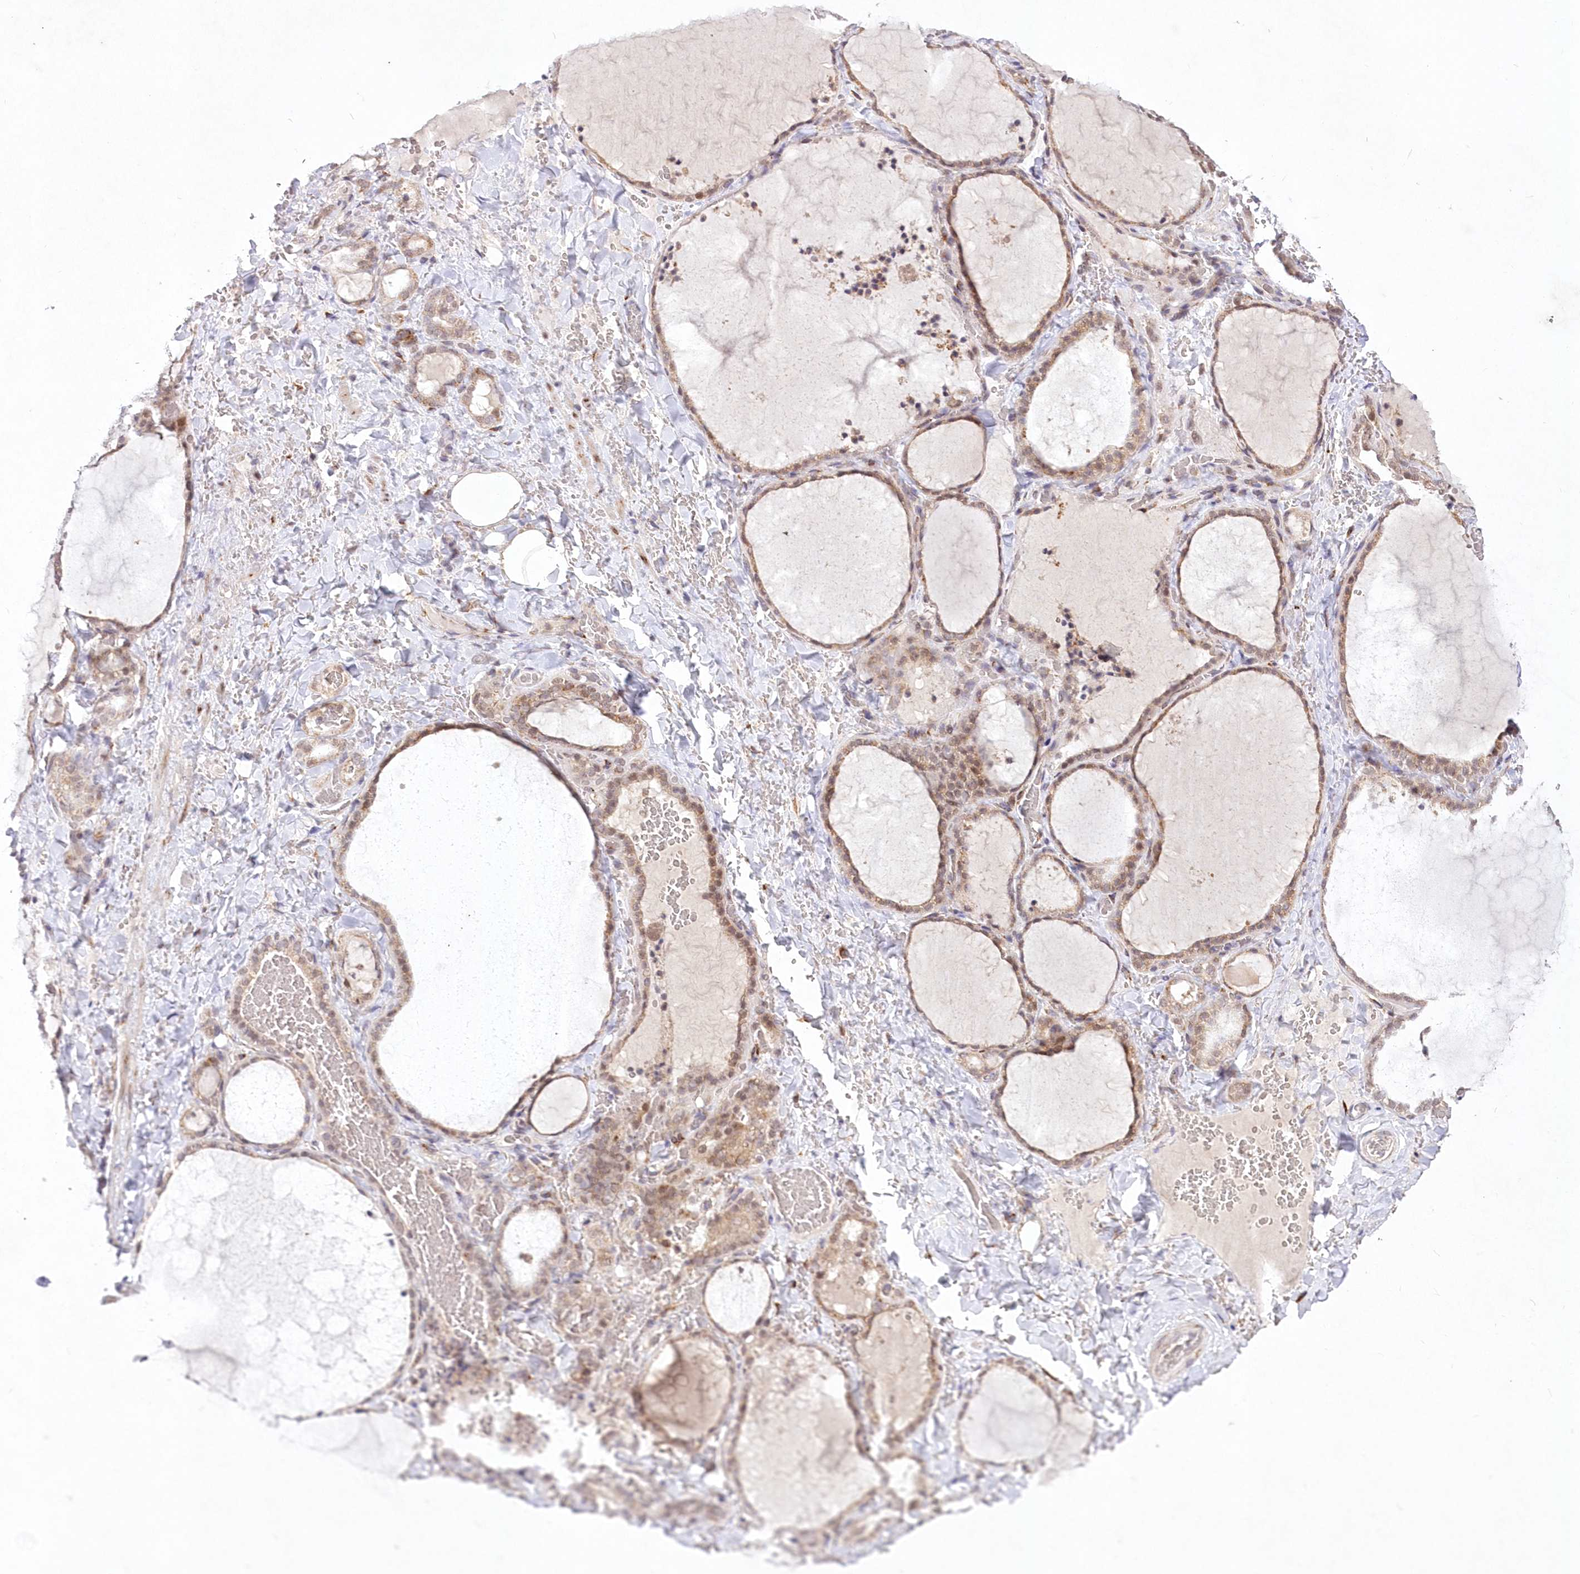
{"staining": {"intensity": "weak", "quantity": ">75%", "location": "cytoplasmic/membranous"}, "tissue": "thyroid gland", "cell_type": "Glandular cells", "image_type": "normal", "snomed": [{"axis": "morphology", "description": "Normal tissue, NOS"}, {"axis": "topography", "description": "Thyroid gland"}], "caption": "High-magnification brightfield microscopy of unremarkable thyroid gland stained with DAB (brown) and counterstained with hematoxylin (blue). glandular cells exhibit weak cytoplasmic/membranous positivity is appreciated in about>75% of cells. (DAB IHC, brown staining for protein, blue staining for nuclei).", "gene": "LDB1", "patient": {"sex": "female", "age": 22}}